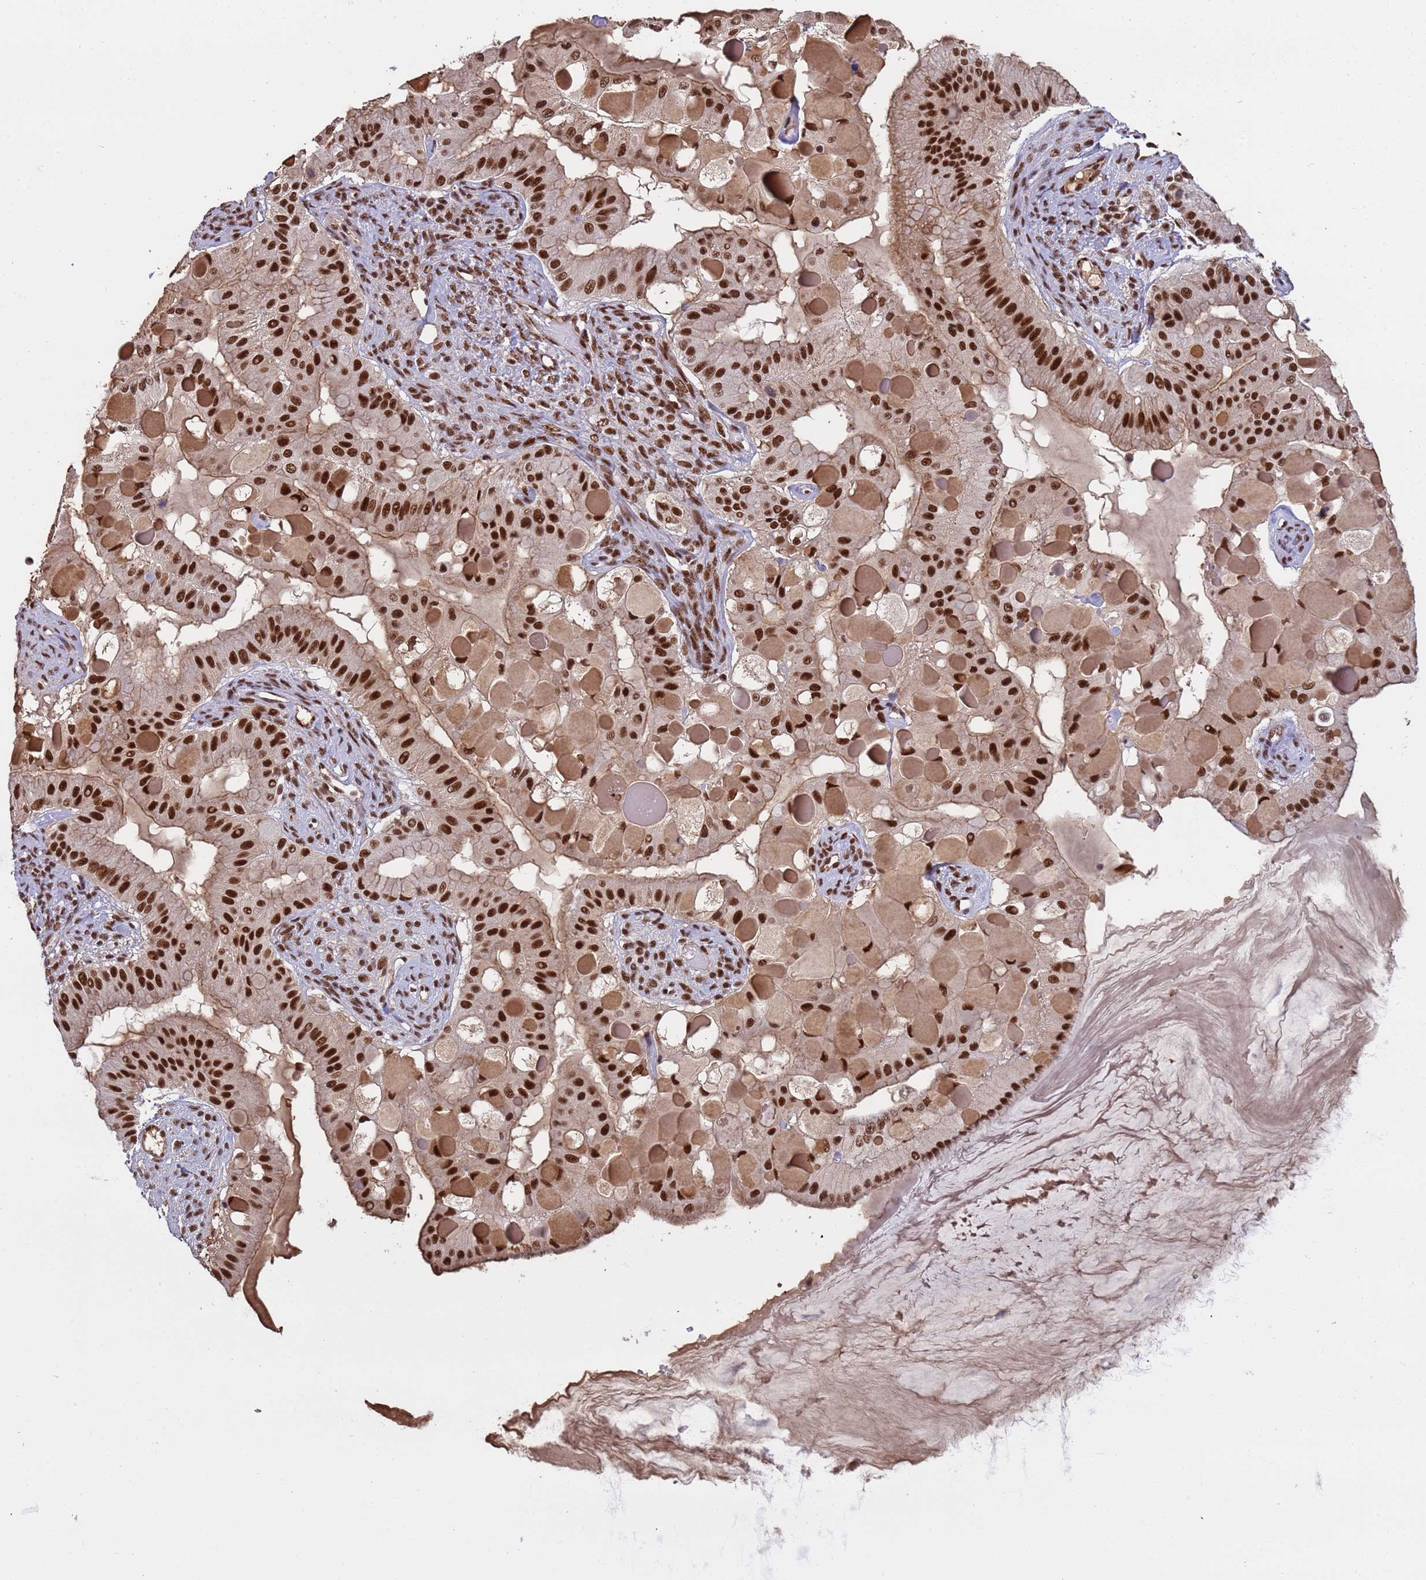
{"staining": {"intensity": "strong", "quantity": ">75%", "location": "cytoplasmic/membranous,nuclear"}, "tissue": "ovarian cancer", "cell_type": "Tumor cells", "image_type": "cancer", "snomed": [{"axis": "morphology", "description": "Cystadenocarcinoma, mucinous, NOS"}, {"axis": "topography", "description": "Ovary"}], "caption": "Brown immunohistochemical staining in ovarian mucinous cystadenocarcinoma demonstrates strong cytoplasmic/membranous and nuclear expression in about >75% of tumor cells.", "gene": "SRRT", "patient": {"sex": "female", "age": 61}}